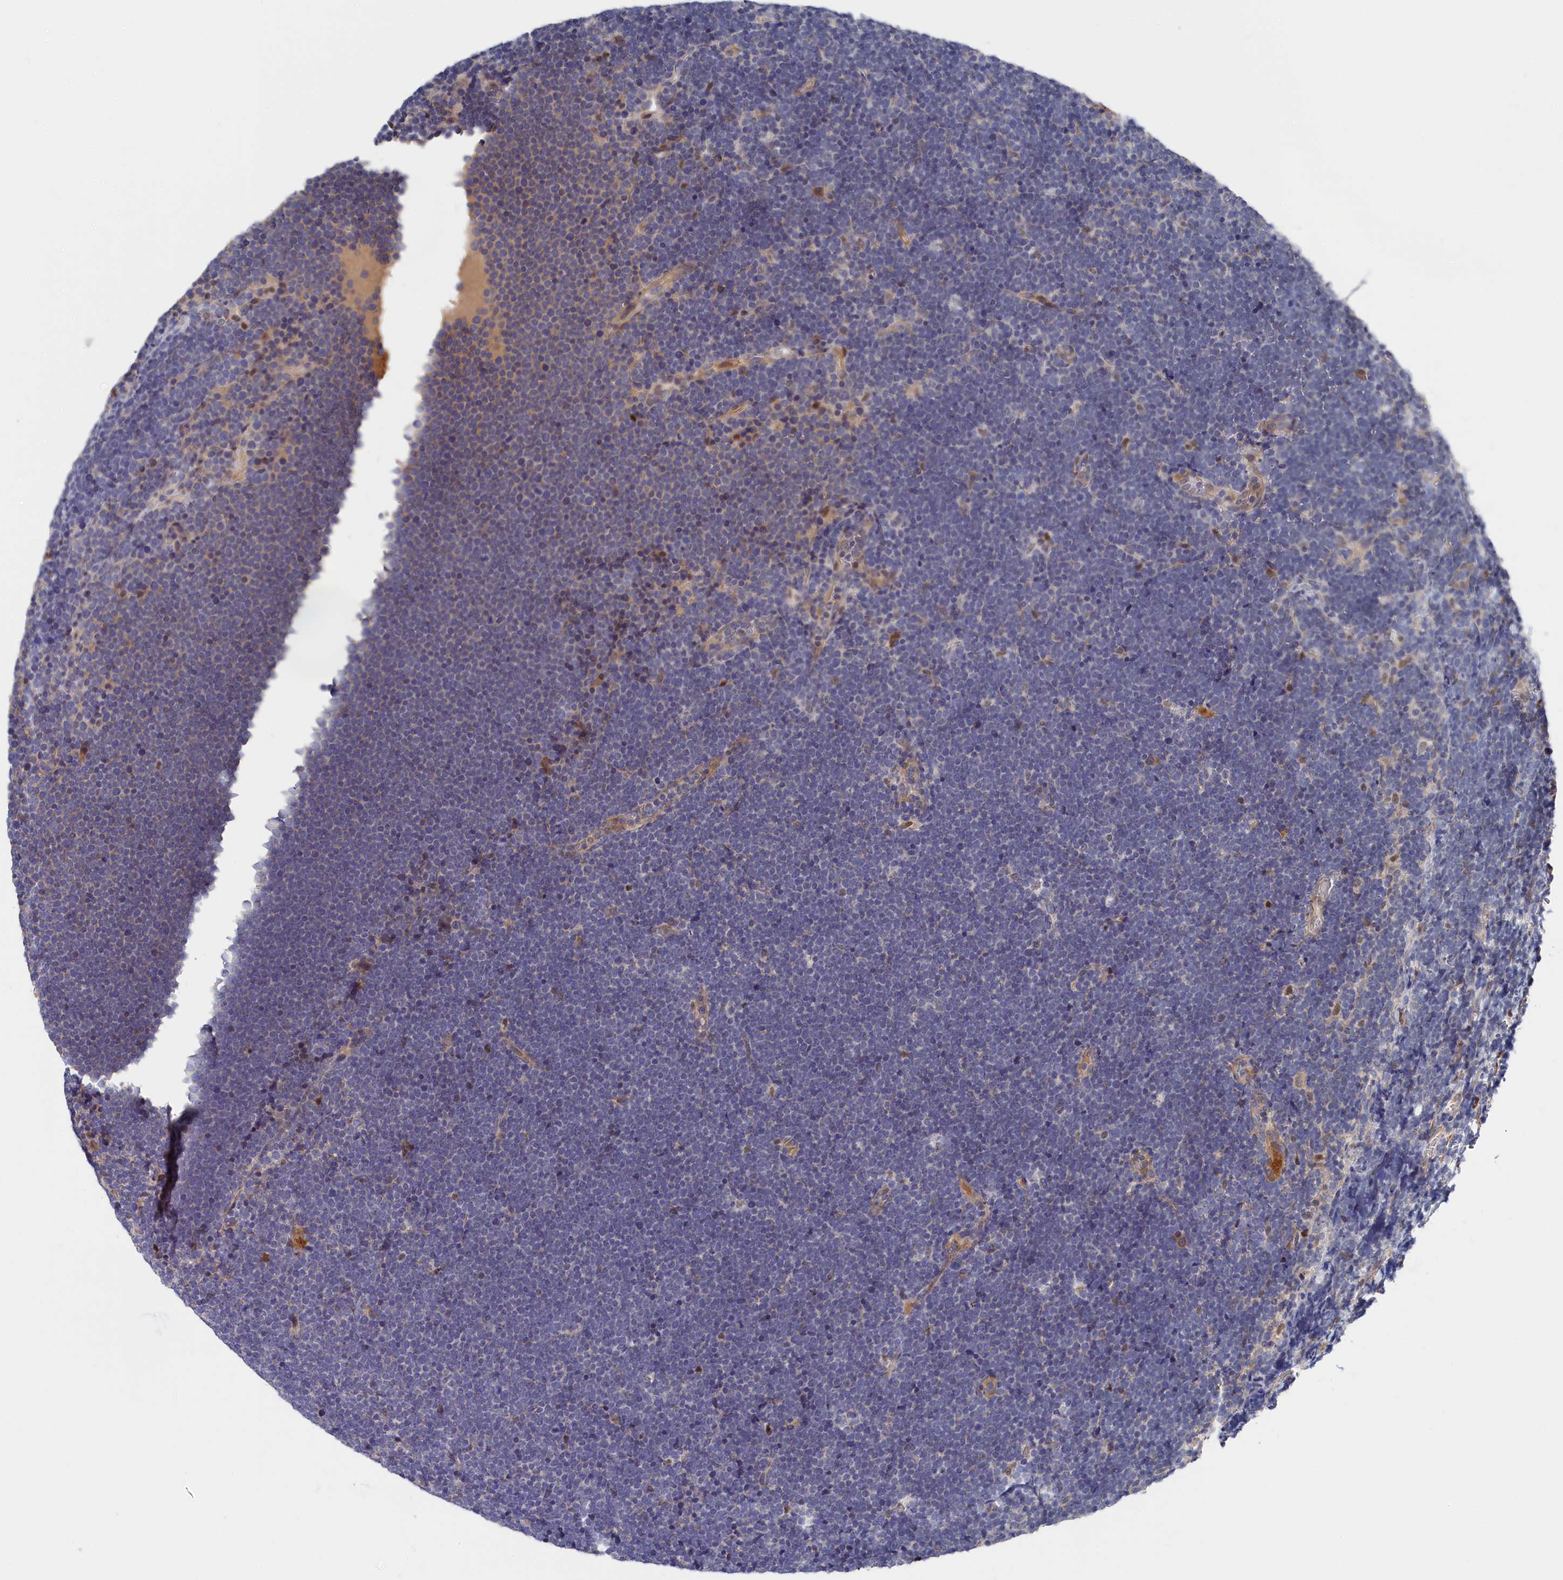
{"staining": {"intensity": "negative", "quantity": "none", "location": "none"}, "tissue": "lymphoma", "cell_type": "Tumor cells", "image_type": "cancer", "snomed": [{"axis": "morphology", "description": "Malignant lymphoma, non-Hodgkin's type, High grade"}, {"axis": "topography", "description": "Lymph node"}], "caption": "This is an immunohistochemistry (IHC) histopathology image of human lymphoma. There is no positivity in tumor cells.", "gene": "CYB5D2", "patient": {"sex": "male", "age": 13}}